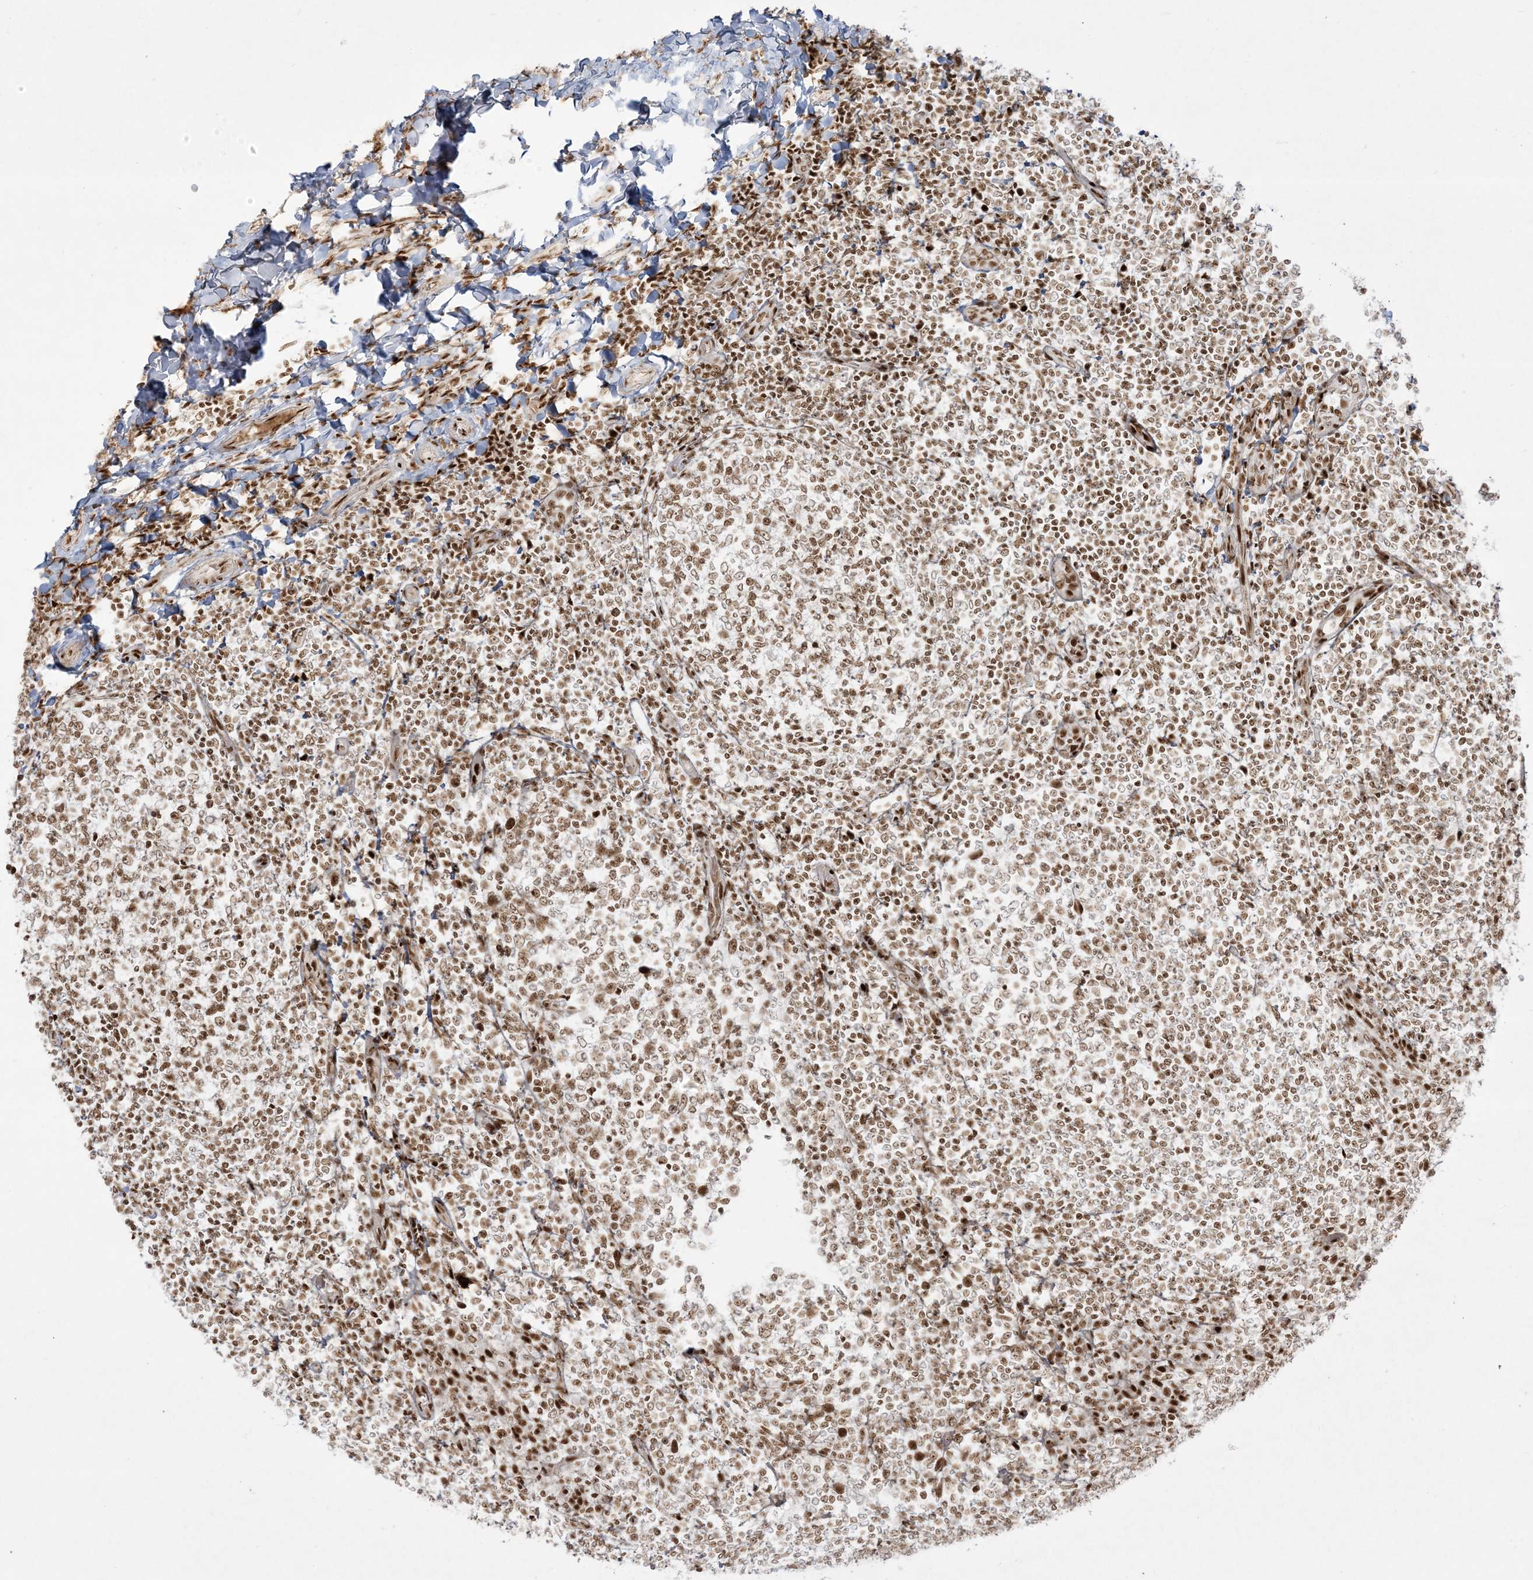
{"staining": {"intensity": "moderate", "quantity": ">75%", "location": "nuclear"}, "tissue": "tonsil", "cell_type": "Germinal center cells", "image_type": "normal", "snomed": [{"axis": "morphology", "description": "Normal tissue, NOS"}, {"axis": "topography", "description": "Tonsil"}], "caption": "Immunohistochemical staining of benign human tonsil shows moderate nuclear protein positivity in approximately >75% of germinal center cells.", "gene": "RBM10", "patient": {"sex": "female", "age": 19}}